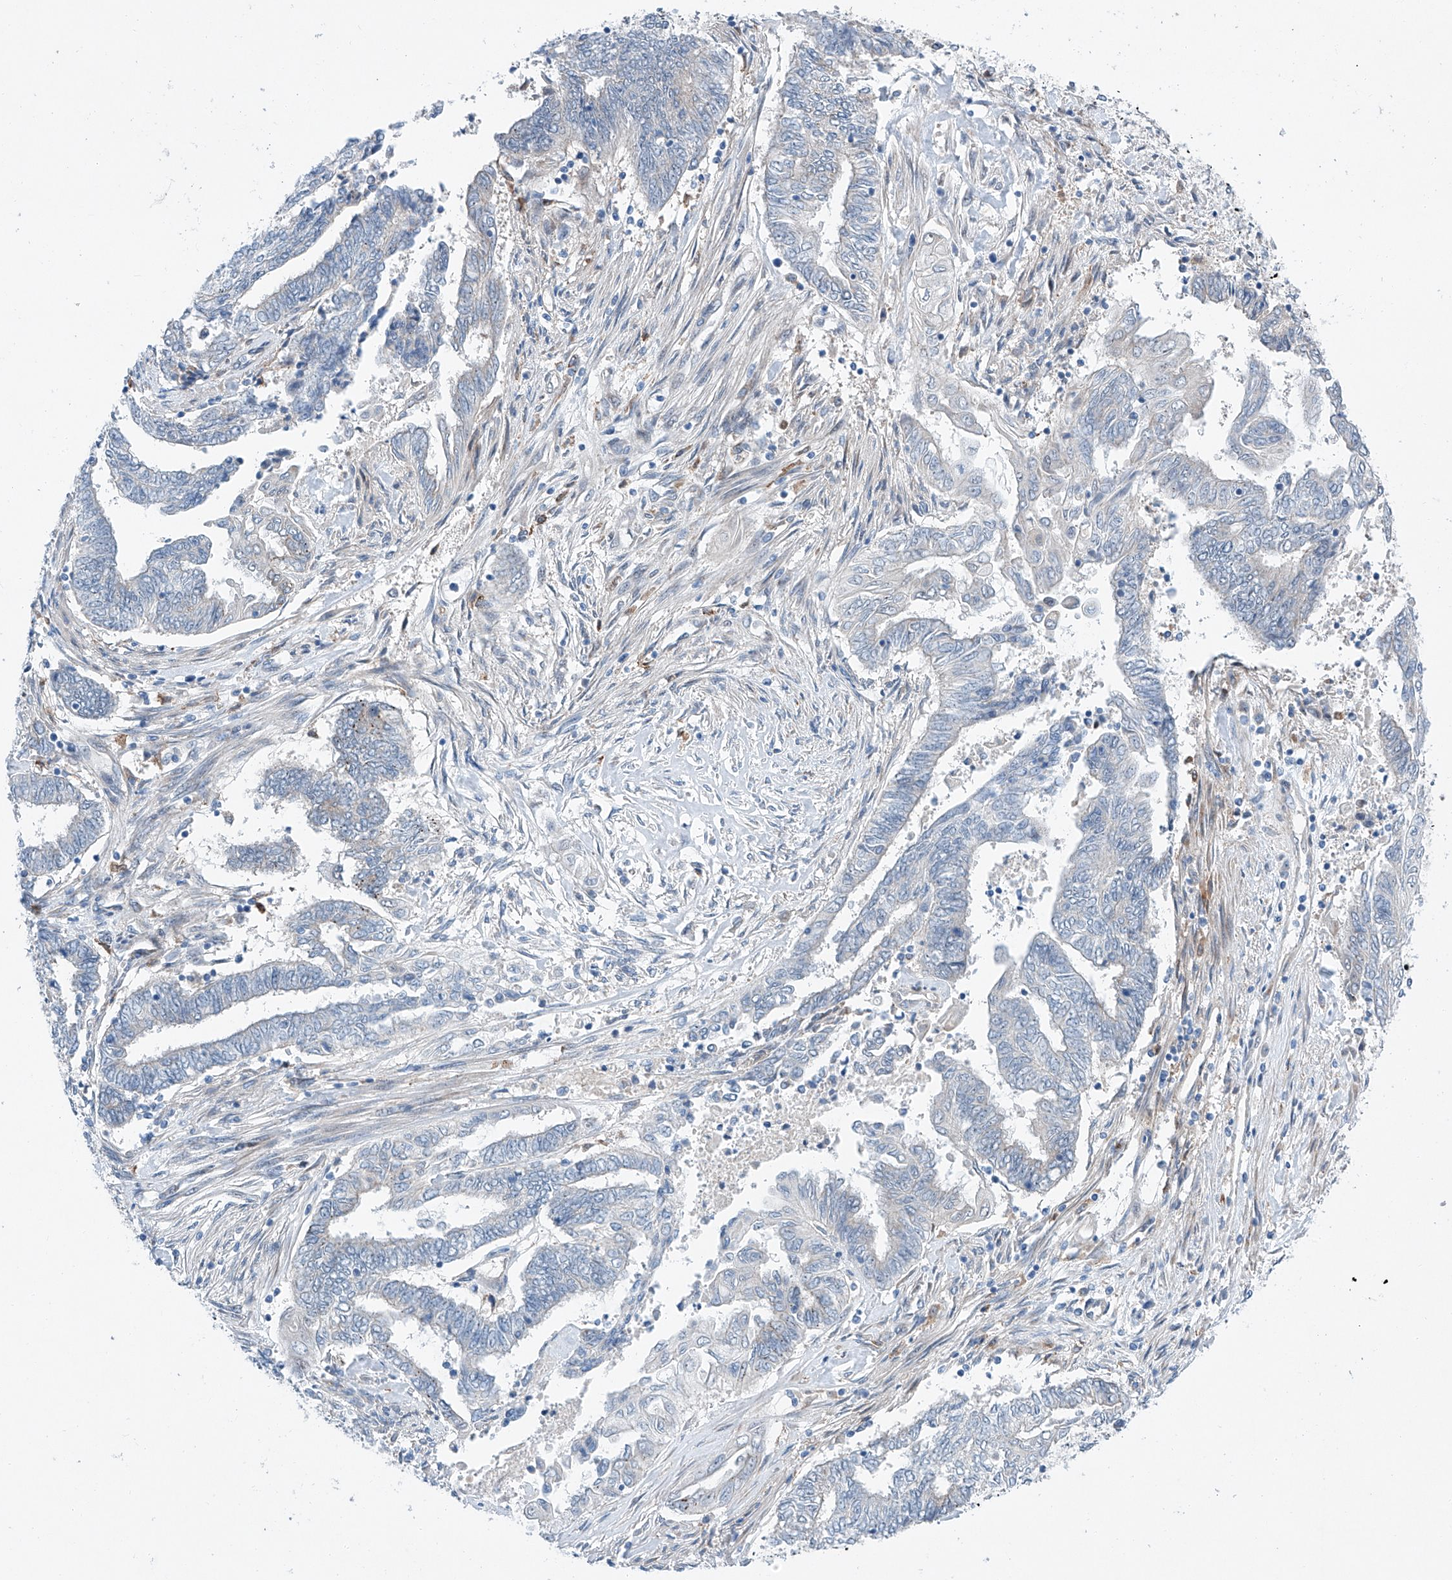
{"staining": {"intensity": "negative", "quantity": "none", "location": "none"}, "tissue": "endometrial cancer", "cell_type": "Tumor cells", "image_type": "cancer", "snomed": [{"axis": "morphology", "description": "Adenocarcinoma, NOS"}, {"axis": "topography", "description": "Uterus"}, {"axis": "topography", "description": "Endometrium"}], "caption": "This is an IHC photomicrograph of endometrial cancer. There is no staining in tumor cells.", "gene": "CLDND1", "patient": {"sex": "female", "age": 70}}